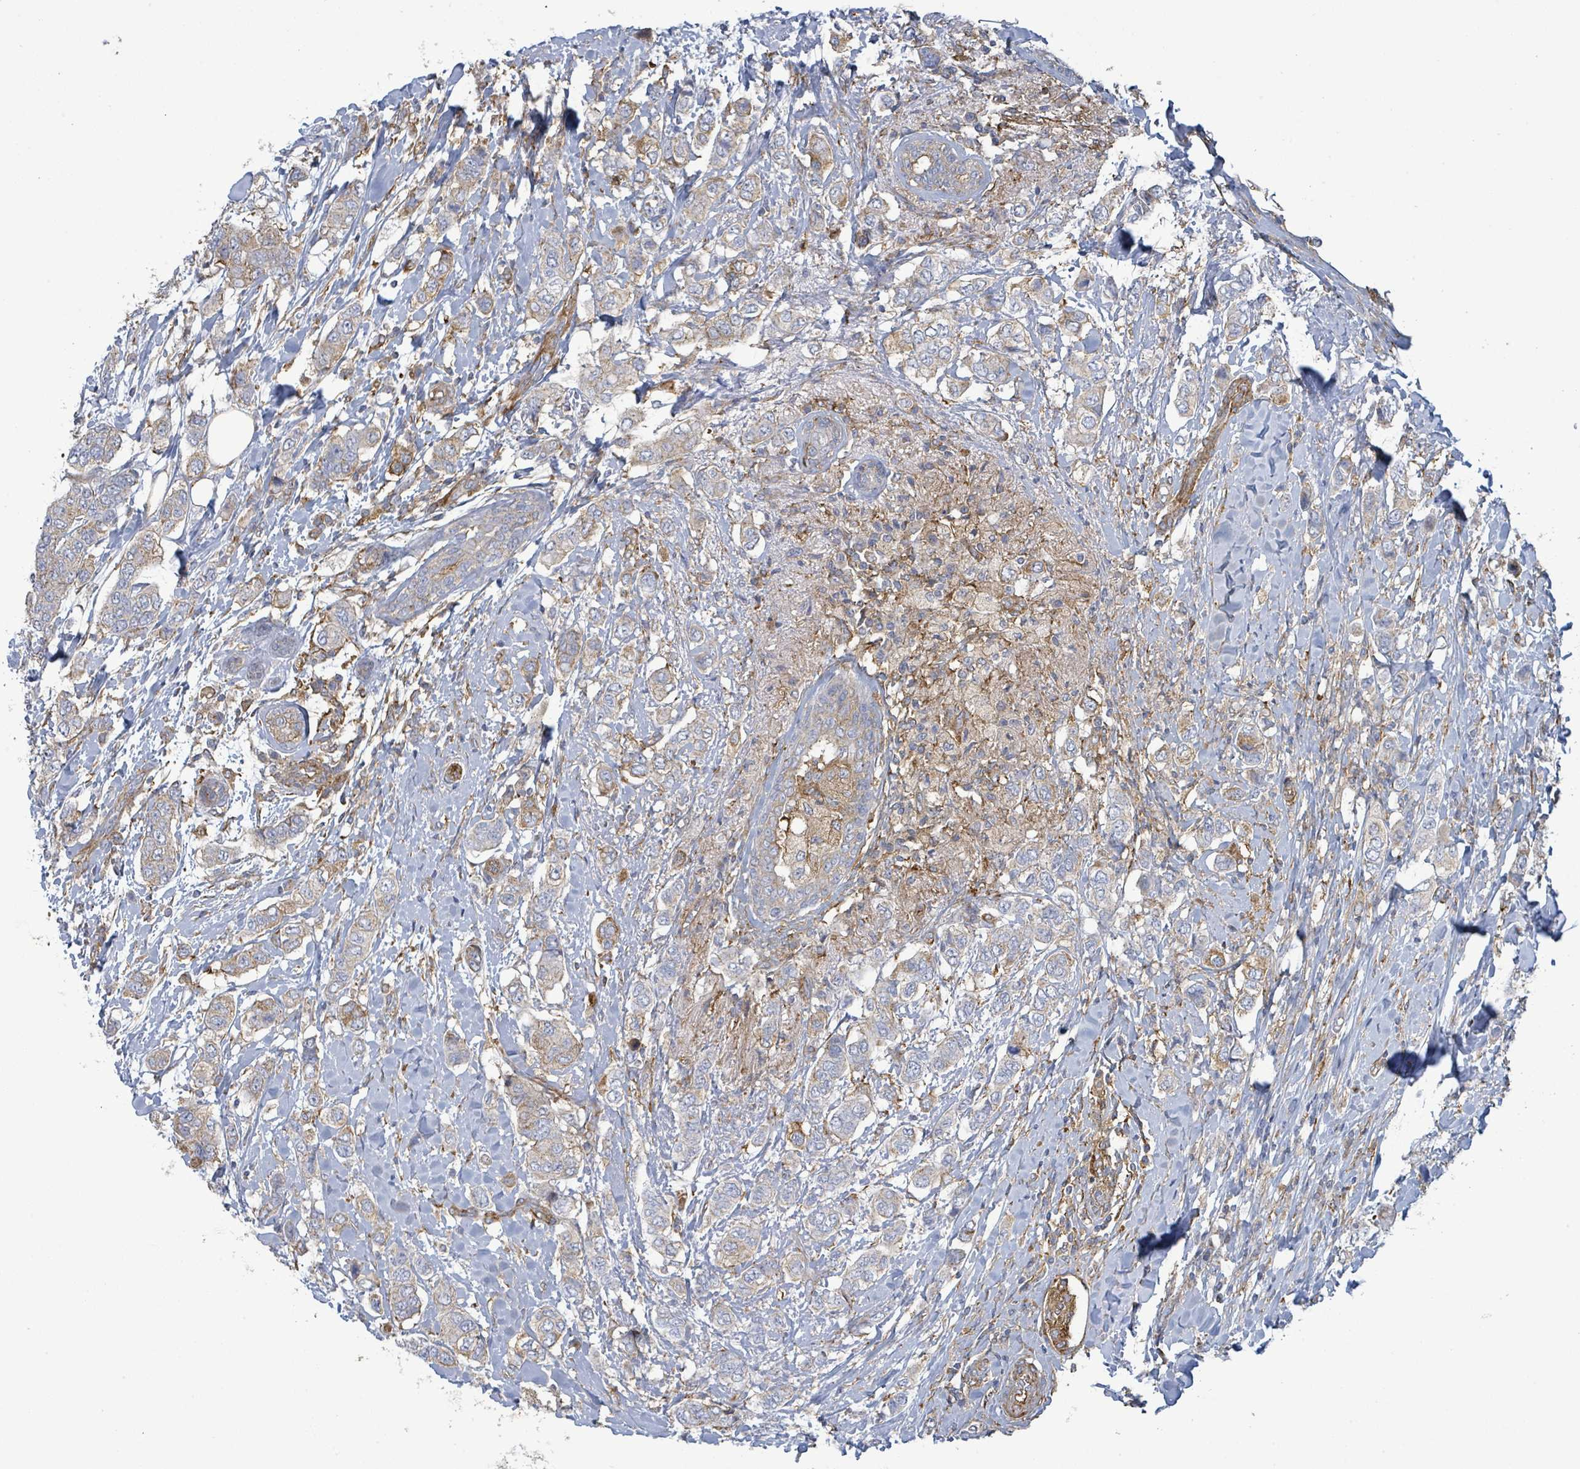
{"staining": {"intensity": "weak", "quantity": "25%-75%", "location": "cytoplasmic/membranous"}, "tissue": "breast cancer", "cell_type": "Tumor cells", "image_type": "cancer", "snomed": [{"axis": "morphology", "description": "Lobular carcinoma"}, {"axis": "topography", "description": "Breast"}], "caption": "Immunohistochemical staining of human breast cancer shows weak cytoplasmic/membranous protein staining in approximately 25%-75% of tumor cells. (IHC, brightfield microscopy, high magnification).", "gene": "EGFL7", "patient": {"sex": "female", "age": 51}}